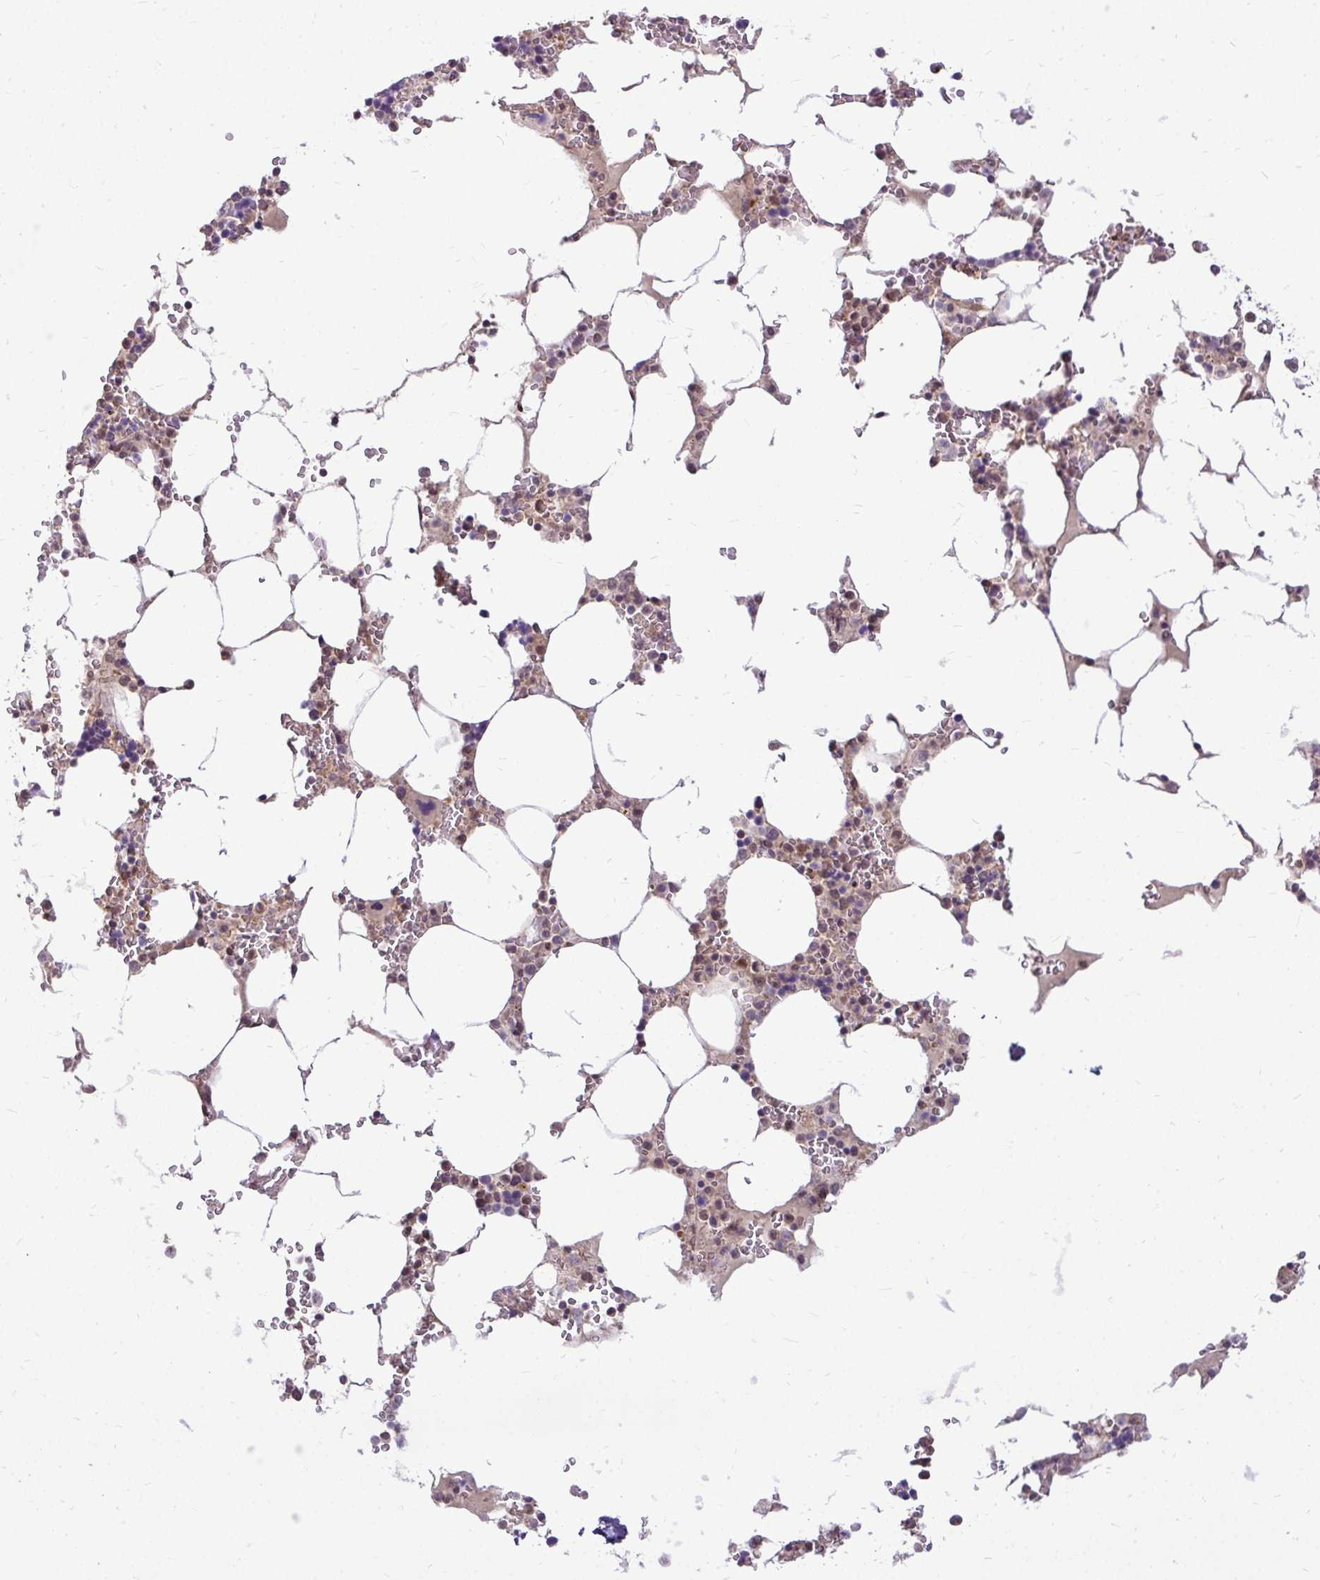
{"staining": {"intensity": "weak", "quantity": "<25%", "location": "cytoplasmic/membranous"}, "tissue": "bone marrow", "cell_type": "Hematopoietic cells", "image_type": "normal", "snomed": [{"axis": "morphology", "description": "Normal tissue, NOS"}, {"axis": "topography", "description": "Bone marrow"}], "caption": "Immunohistochemistry (IHC) micrograph of unremarkable bone marrow: human bone marrow stained with DAB (3,3'-diaminobenzidine) reveals no significant protein expression in hematopoietic cells.", "gene": "TRIP6", "patient": {"sex": "male", "age": 64}}